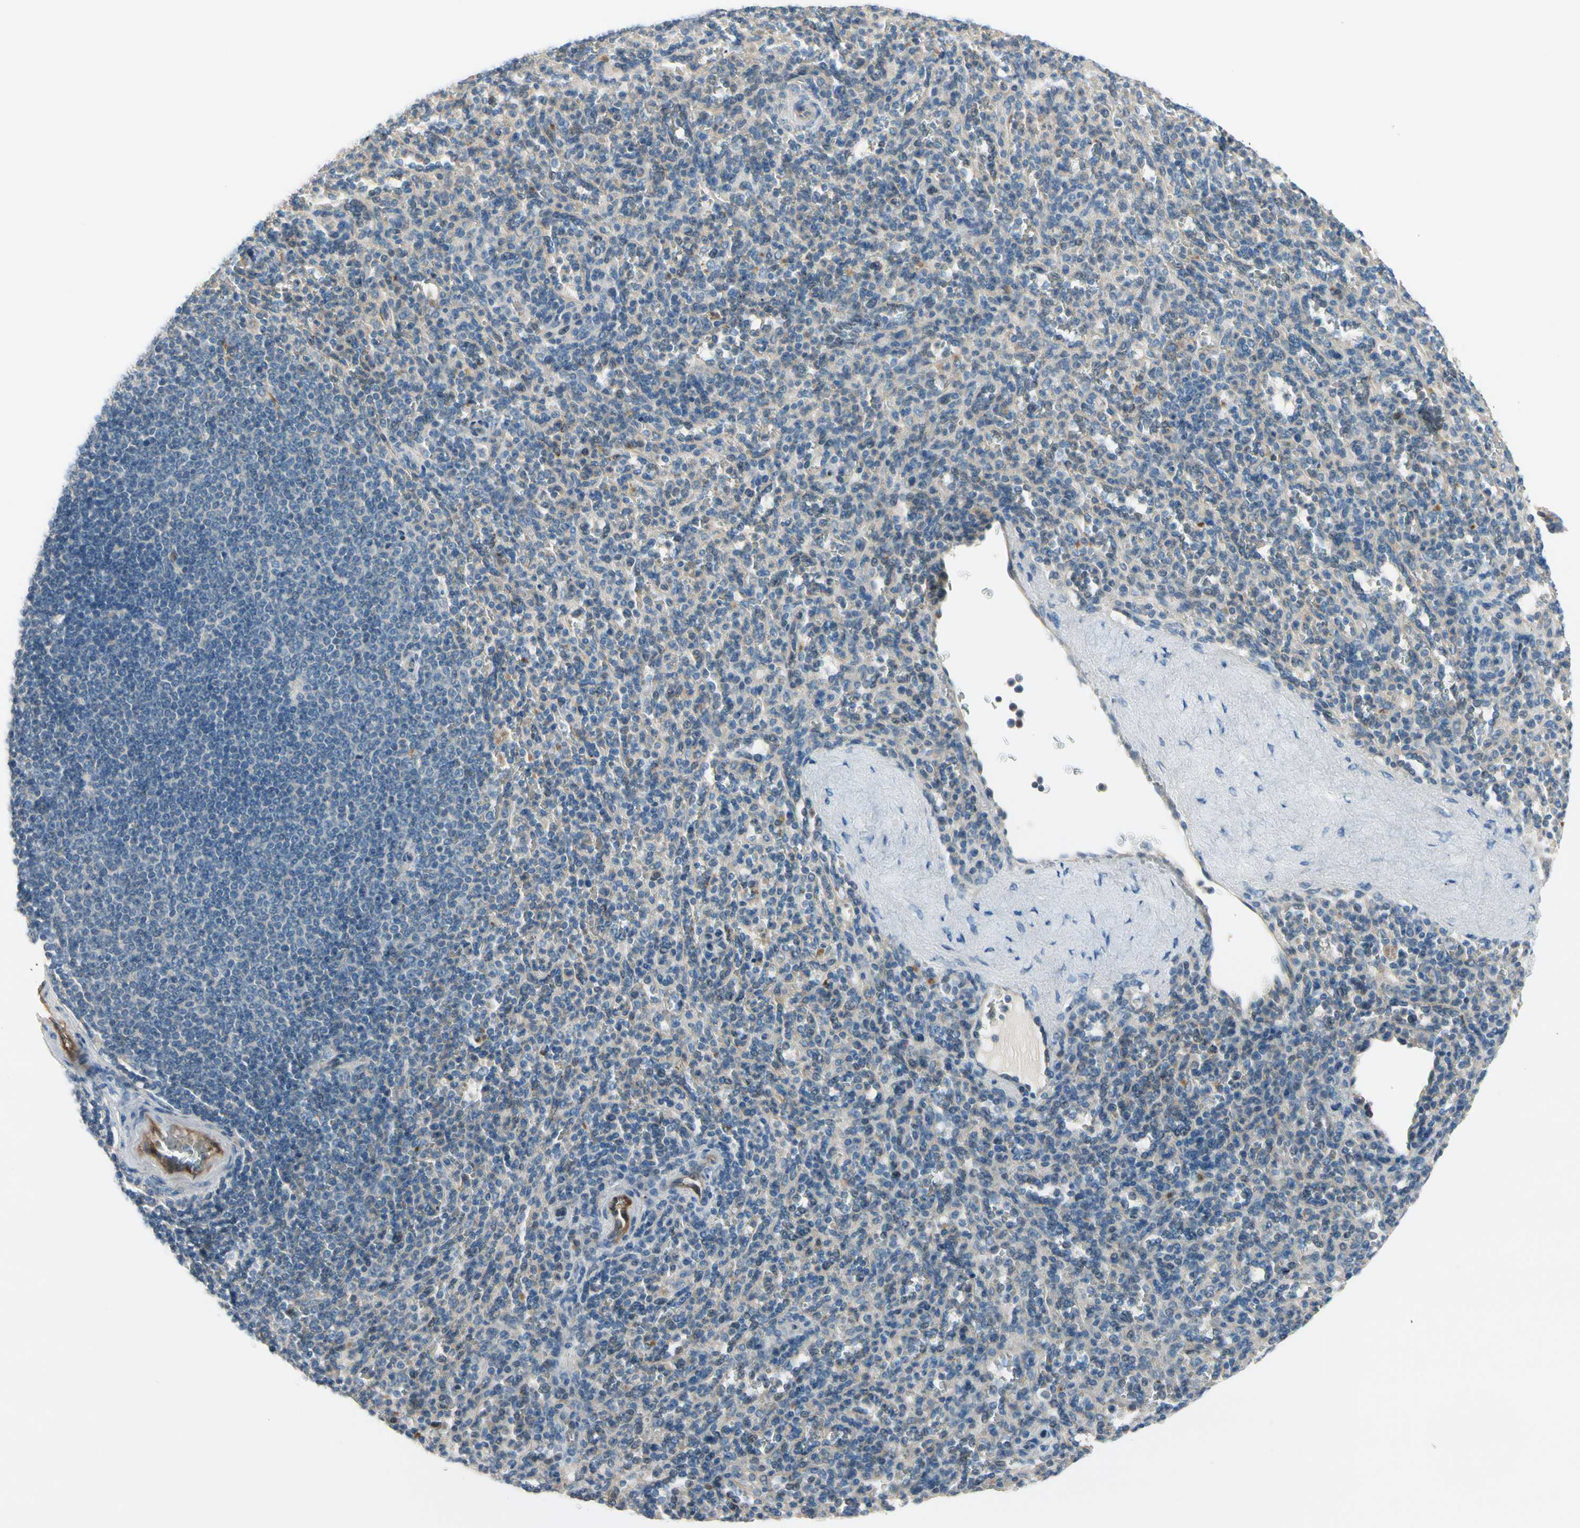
{"staining": {"intensity": "moderate", "quantity": "<25%", "location": "cytoplasmic/membranous"}, "tissue": "spleen", "cell_type": "Cells in red pulp", "image_type": "normal", "snomed": [{"axis": "morphology", "description": "Normal tissue, NOS"}, {"axis": "topography", "description": "Spleen"}], "caption": "A low amount of moderate cytoplasmic/membranous expression is identified in approximately <25% of cells in red pulp in benign spleen.", "gene": "CFAP36", "patient": {"sex": "male", "age": 36}}